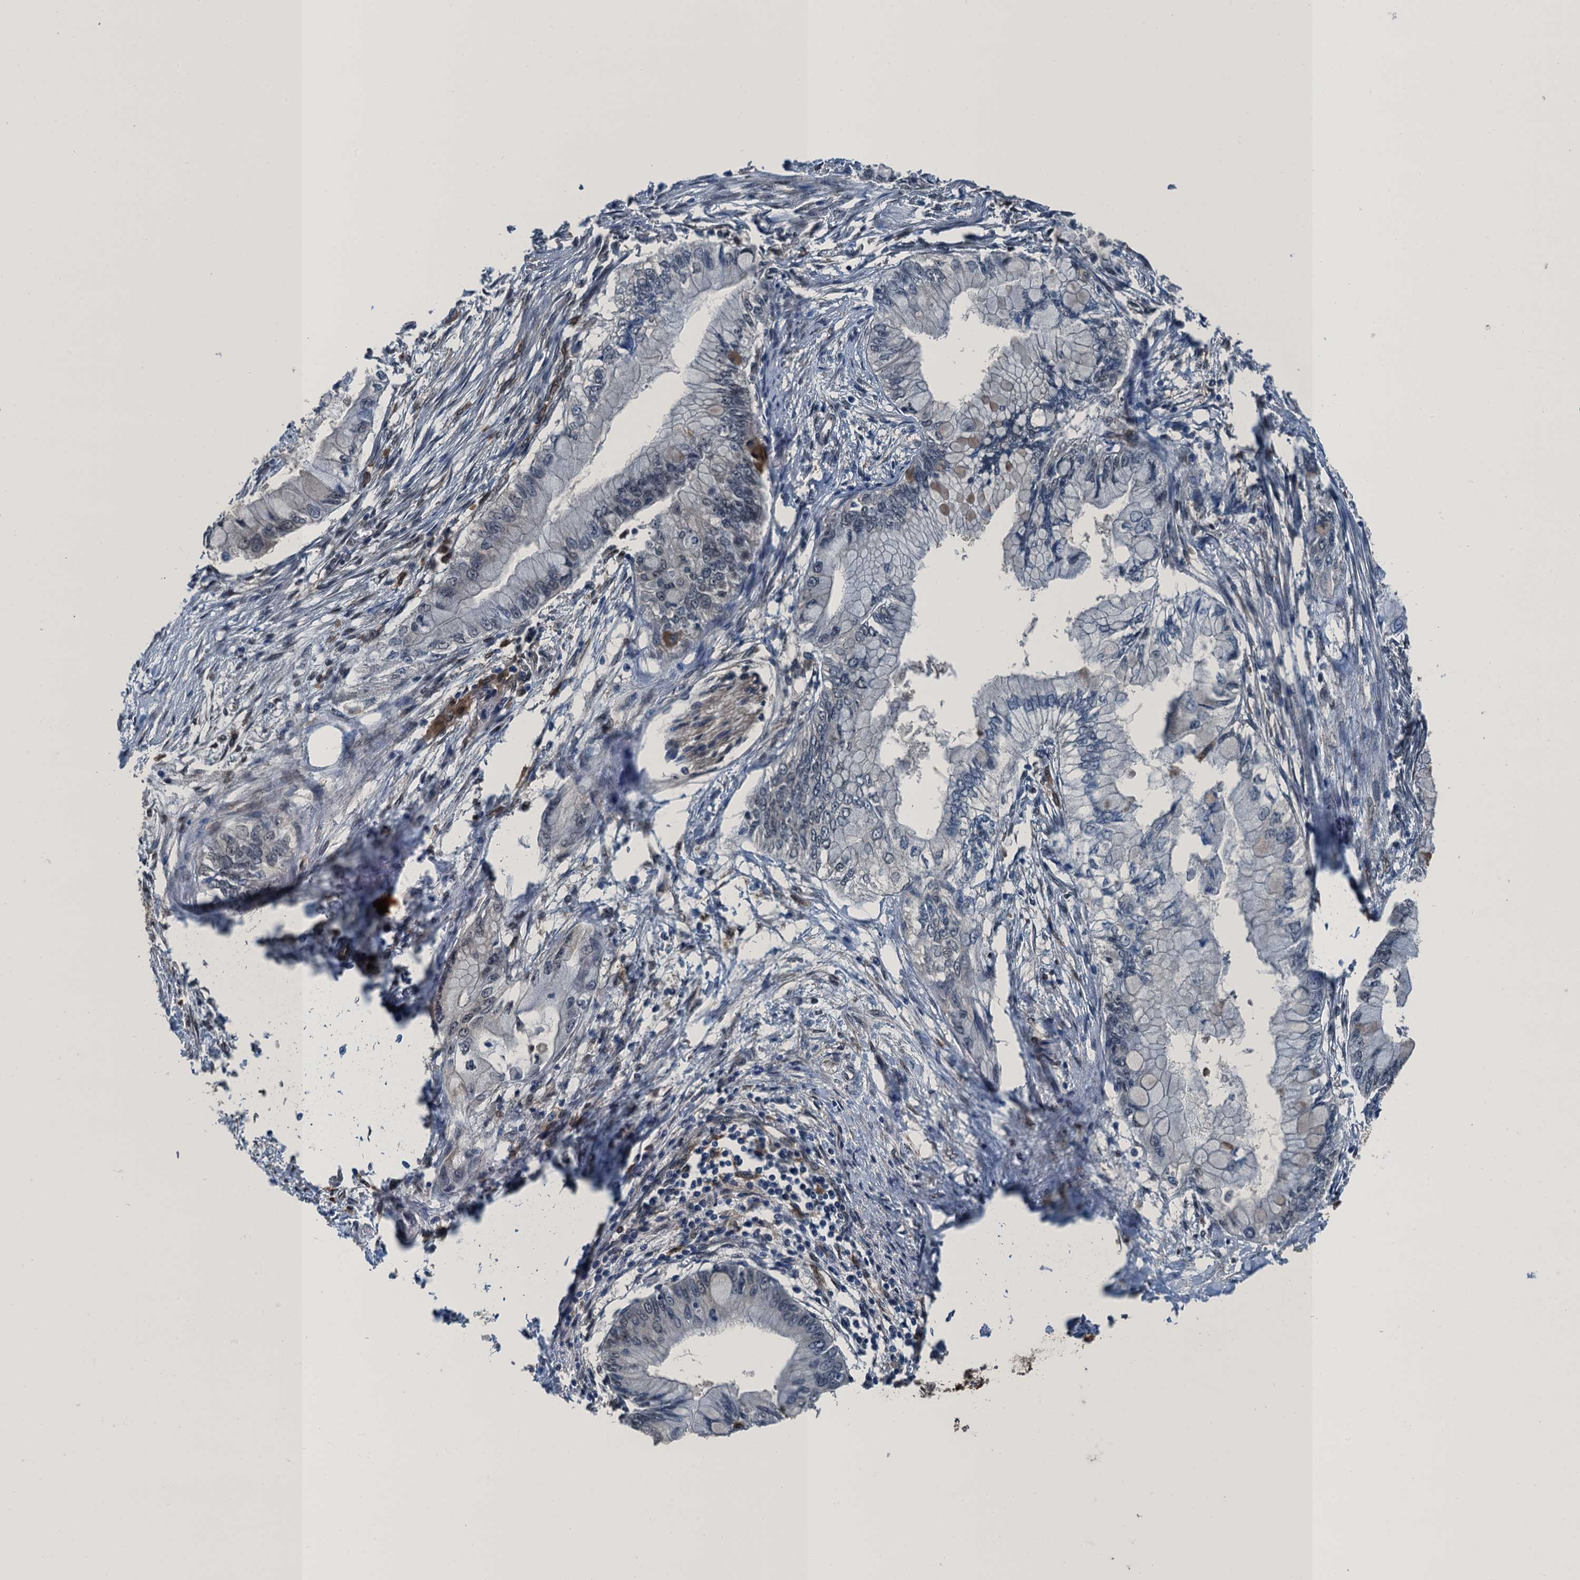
{"staining": {"intensity": "negative", "quantity": "none", "location": "none"}, "tissue": "pancreatic cancer", "cell_type": "Tumor cells", "image_type": "cancer", "snomed": [{"axis": "morphology", "description": "Adenocarcinoma, NOS"}, {"axis": "topography", "description": "Pancreas"}], "caption": "DAB (3,3'-diaminobenzidine) immunohistochemical staining of human adenocarcinoma (pancreatic) exhibits no significant expression in tumor cells.", "gene": "RNH1", "patient": {"sex": "male", "age": 48}}